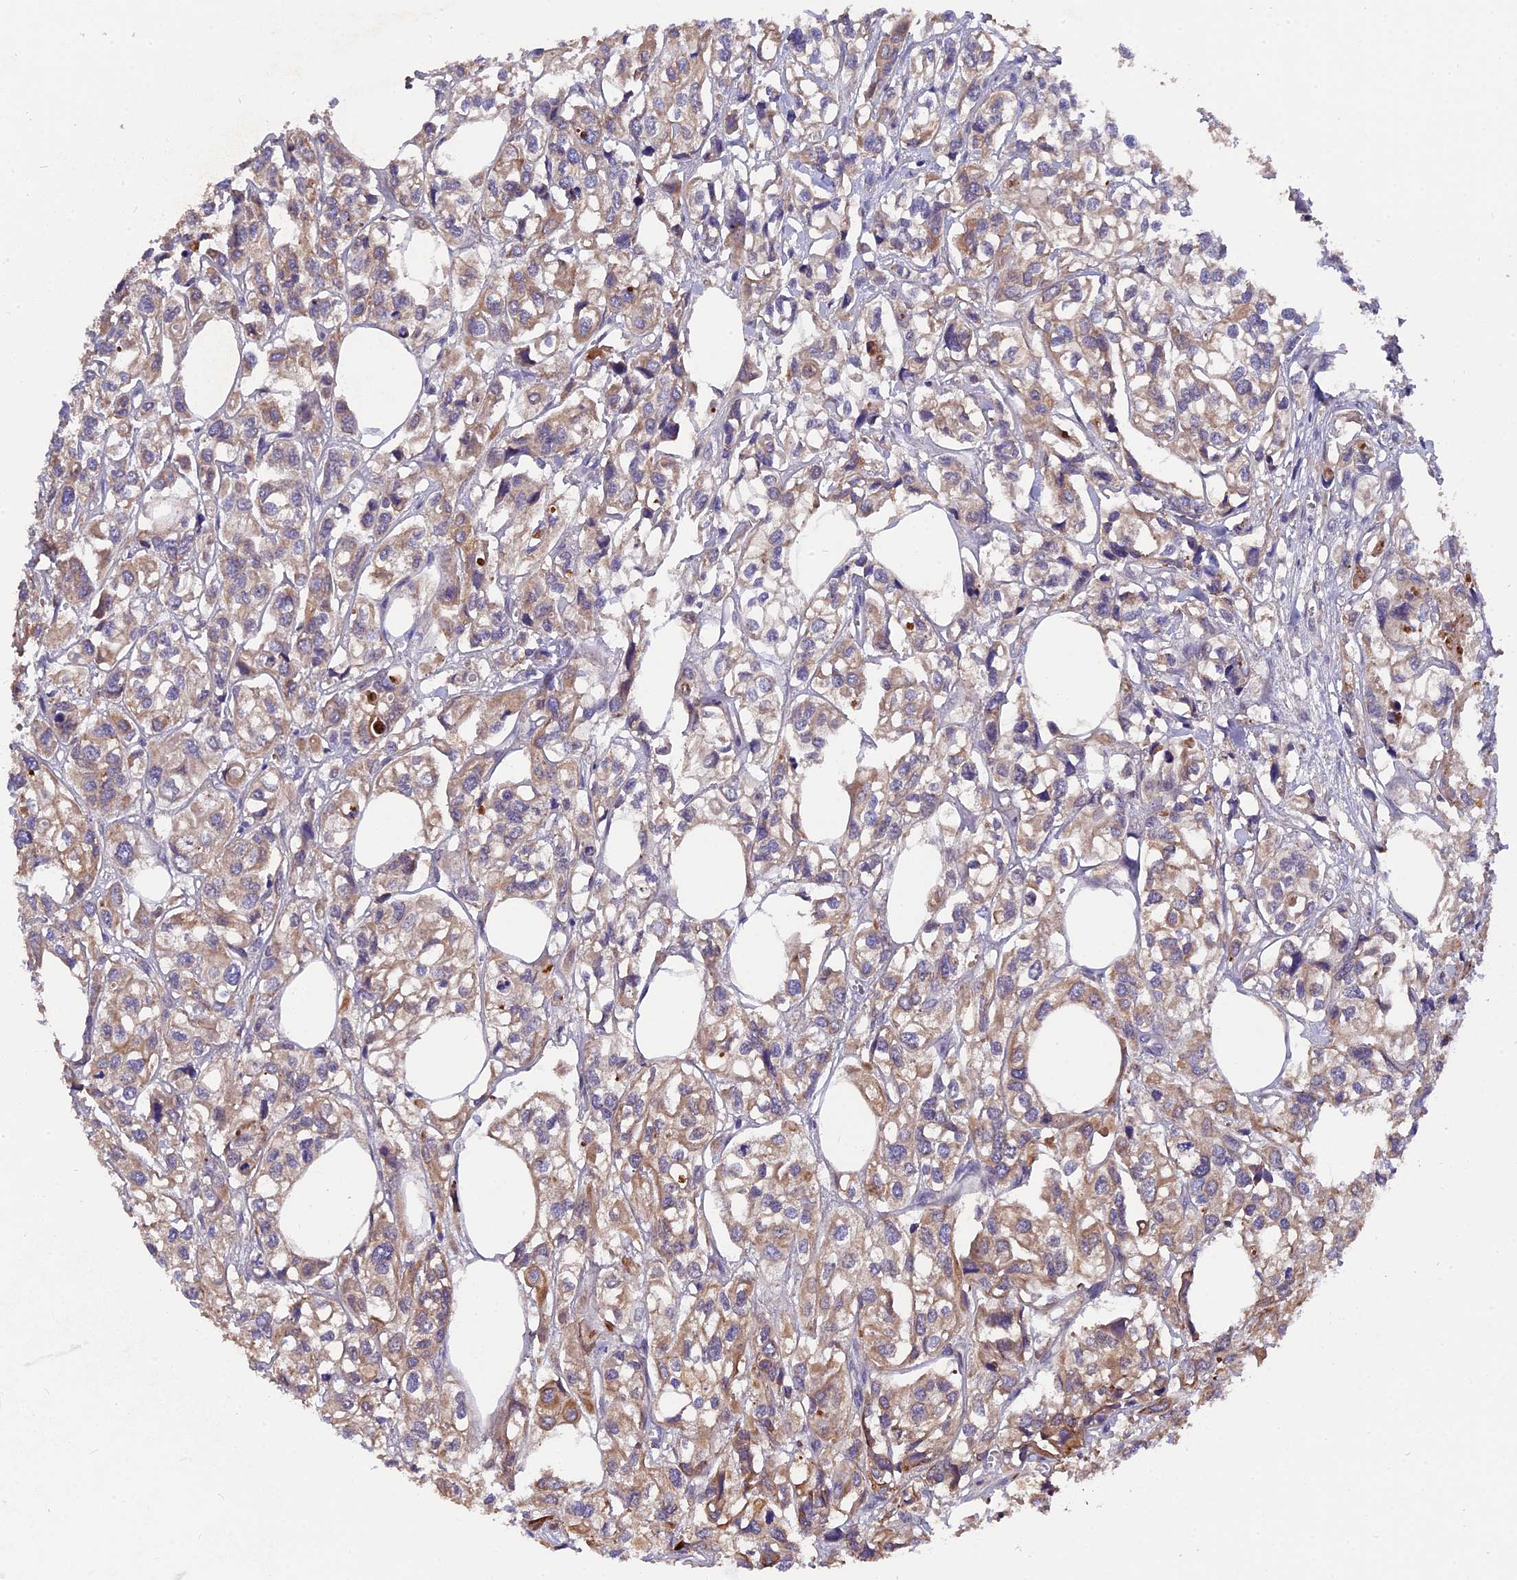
{"staining": {"intensity": "moderate", "quantity": "25%-75%", "location": "cytoplasmic/membranous"}, "tissue": "urothelial cancer", "cell_type": "Tumor cells", "image_type": "cancer", "snomed": [{"axis": "morphology", "description": "Urothelial carcinoma, High grade"}, {"axis": "topography", "description": "Urinary bladder"}], "caption": "IHC micrograph of human urothelial cancer stained for a protein (brown), which demonstrates medium levels of moderate cytoplasmic/membranous staining in approximately 25%-75% of tumor cells.", "gene": "ZCCHC2", "patient": {"sex": "male", "age": 67}}